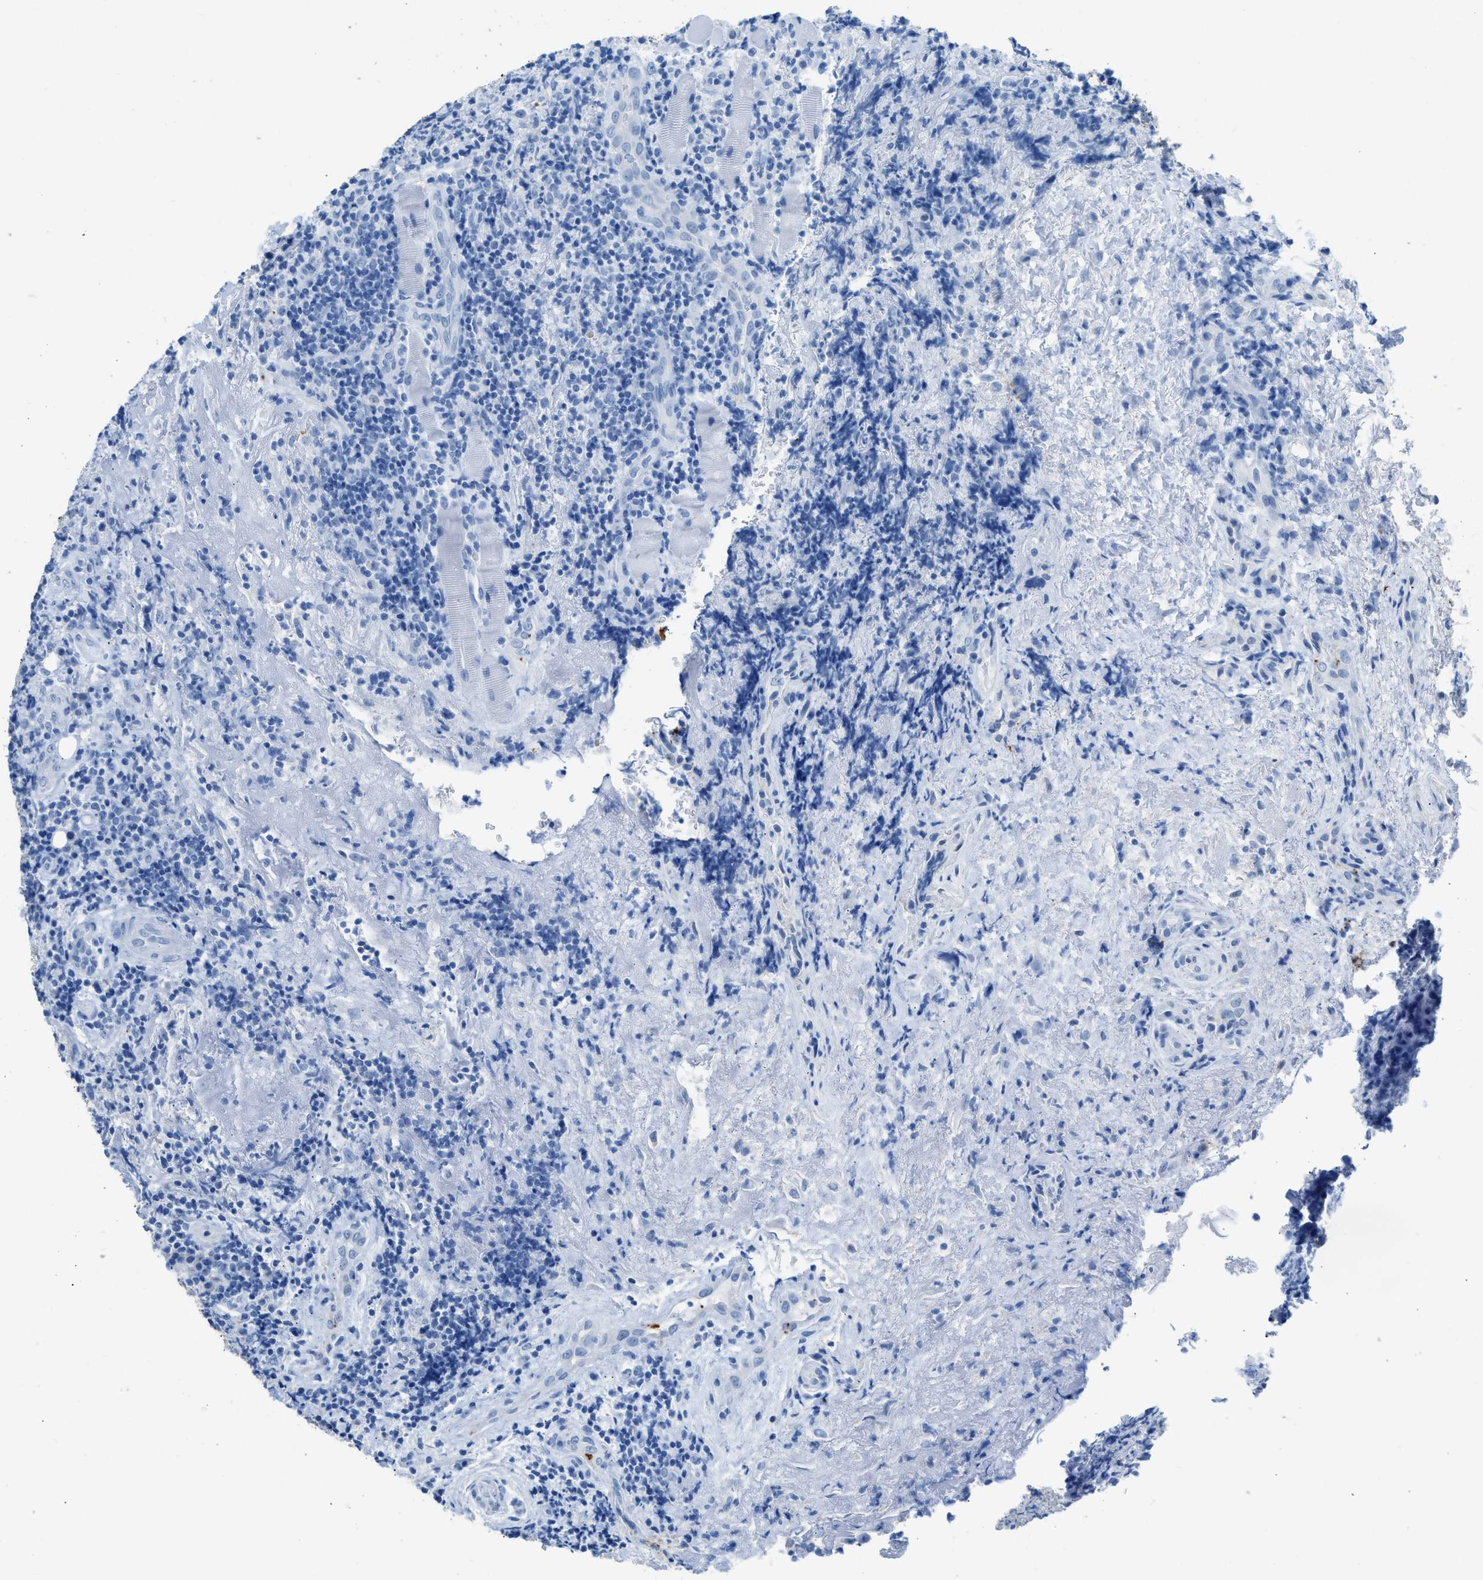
{"staining": {"intensity": "negative", "quantity": "none", "location": "none"}, "tissue": "lymphoma", "cell_type": "Tumor cells", "image_type": "cancer", "snomed": [{"axis": "morphology", "description": "Malignant lymphoma, non-Hodgkin's type, High grade"}, {"axis": "topography", "description": "Tonsil"}], "caption": "Tumor cells show no significant staining in high-grade malignant lymphoma, non-Hodgkin's type.", "gene": "FAIM2", "patient": {"sex": "female", "age": 36}}